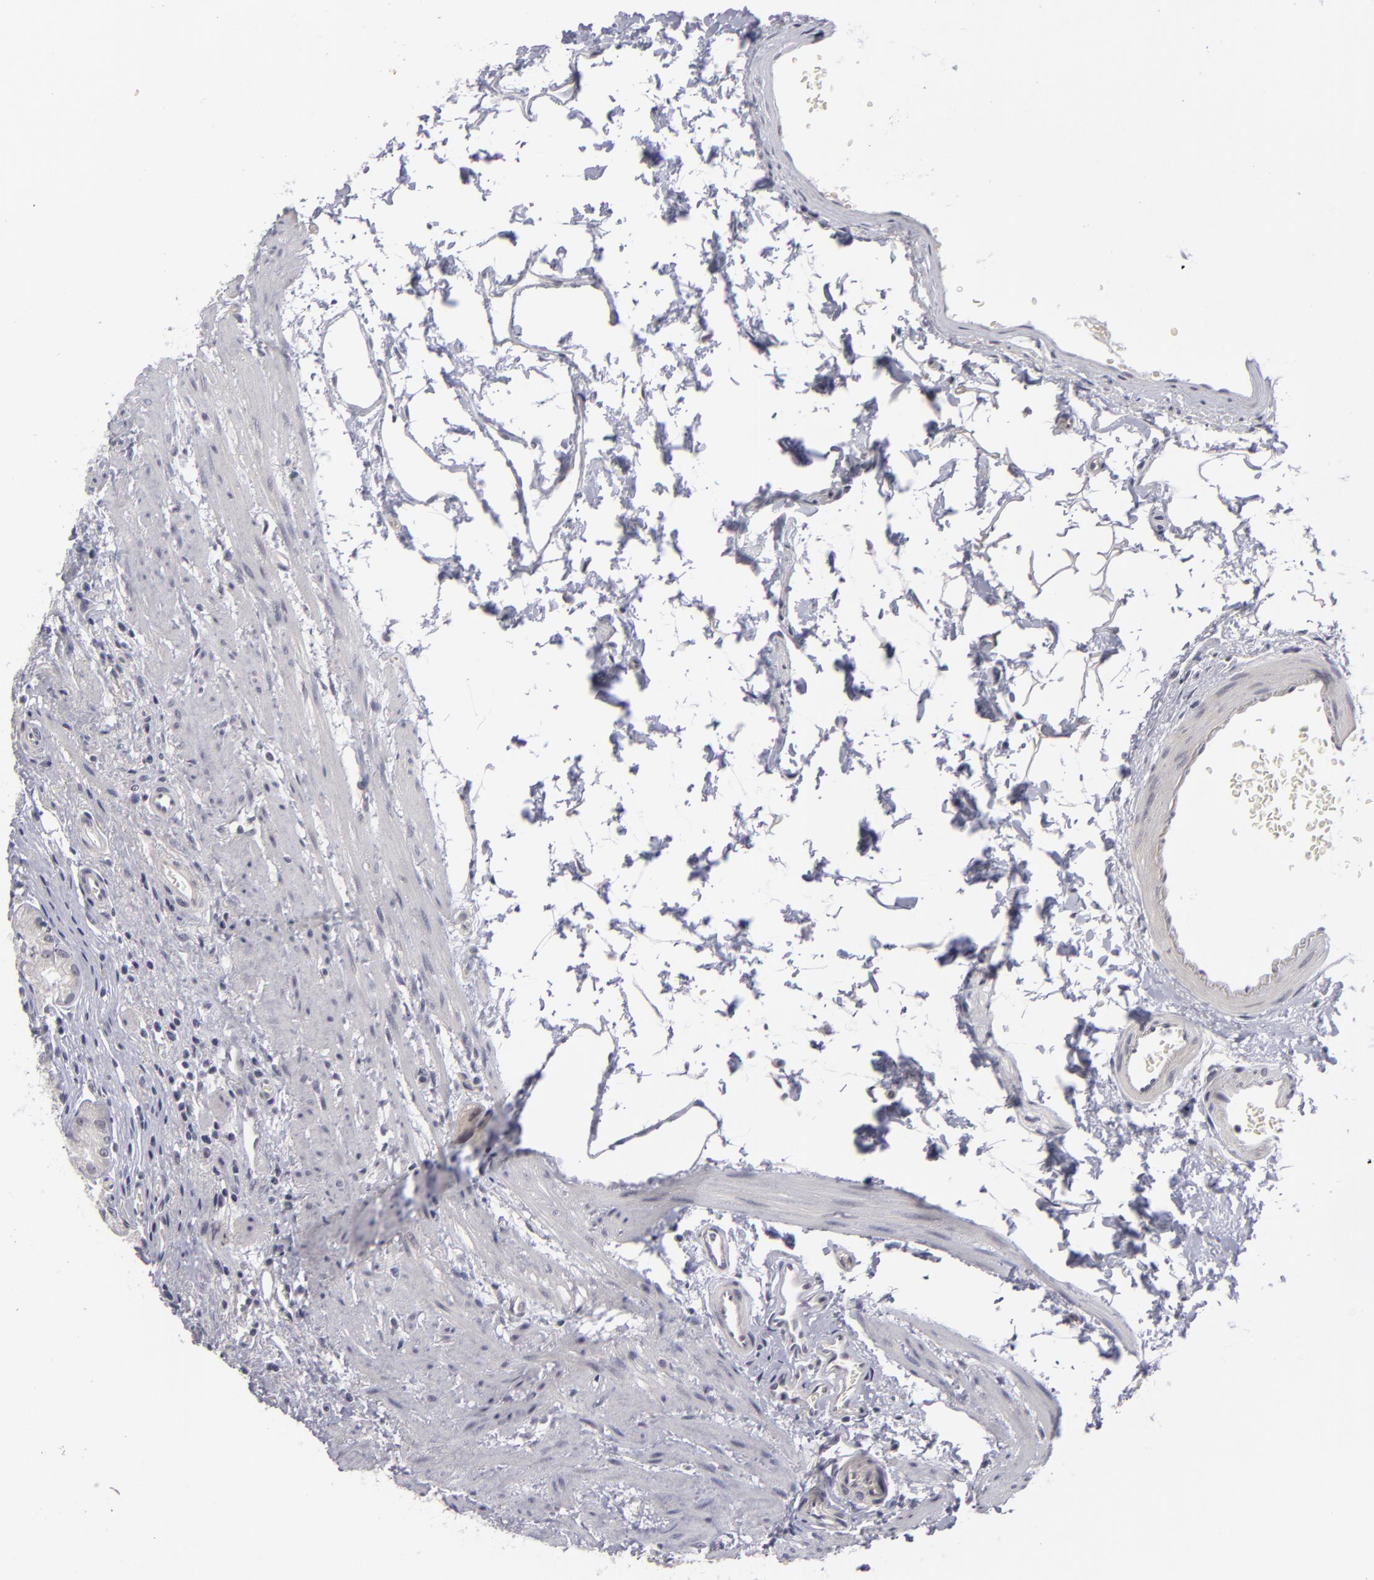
{"staining": {"intensity": "negative", "quantity": "none", "location": "none"}, "tissue": "stomach", "cell_type": "Glandular cells", "image_type": "normal", "snomed": [{"axis": "morphology", "description": "Normal tissue, NOS"}, {"axis": "morphology", "description": "Inflammation, NOS"}, {"axis": "topography", "description": "Stomach, lower"}], "caption": "This is a histopathology image of immunohistochemistry (IHC) staining of benign stomach, which shows no positivity in glandular cells.", "gene": "DLG3", "patient": {"sex": "male", "age": 59}}